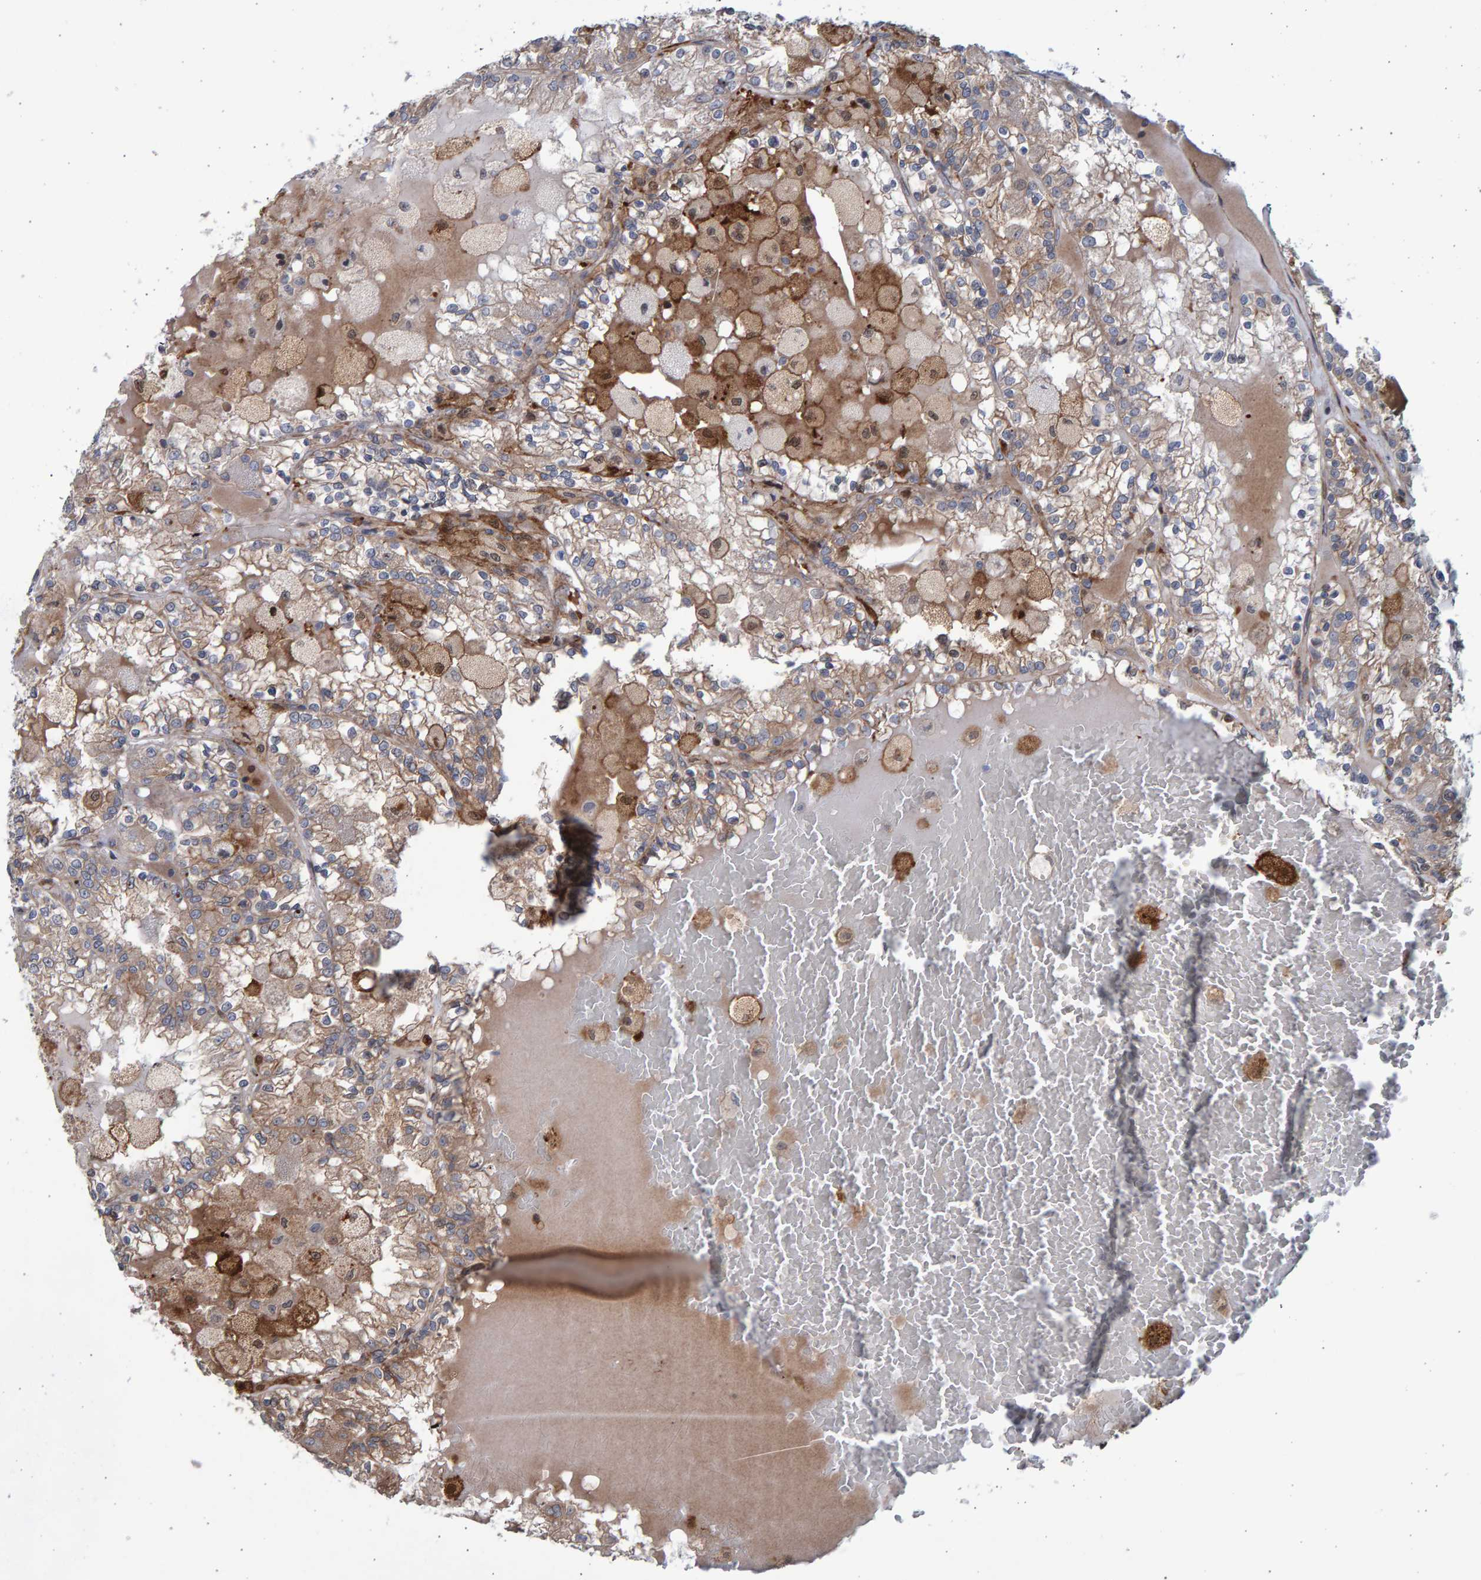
{"staining": {"intensity": "weak", "quantity": ">75%", "location": "cytoplasmic/membranous"}, "tissue": "renal cancer", "cell_type": "Tumor cells", "image_type": "cancer", "snomed": [{"axis": "morphology", "description": "Adenocarcinoma, NOS"}, {"axis": "topography", "description": "Kidney"}], "caption": "Immunohistochemical staining of human renal cancer (adenocarcinoma) demonstrates low levels of weak cytoplasmic/membranous expression in approximately >75% of tumor cells.", "gene": "LRBA", "patient": {"sex": "female", "age": 56}}